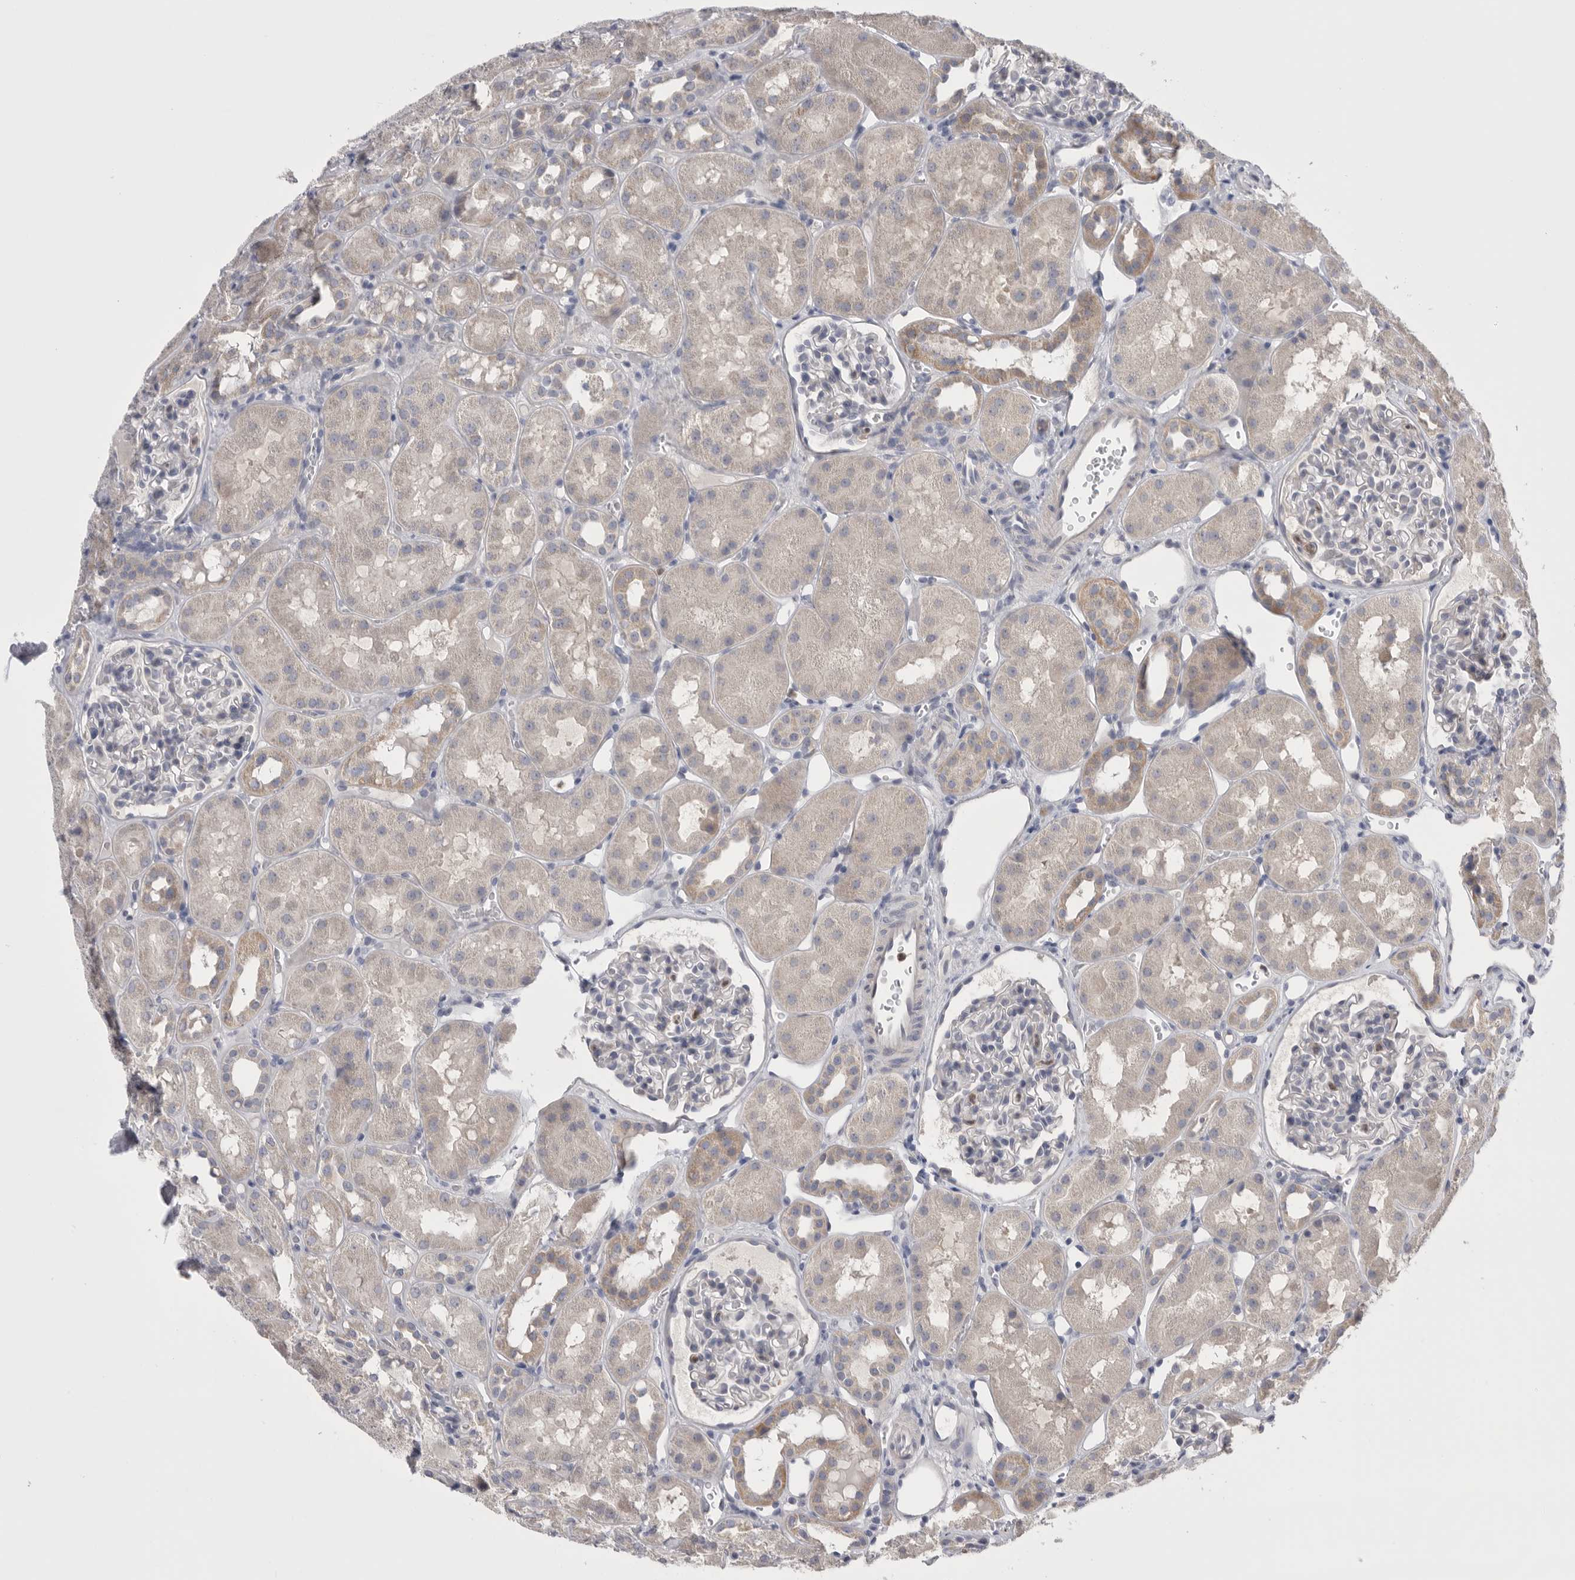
{"staining": {"intensity": "weak", "quantity": "<25%", "location": "nuclear"}, "tissue": "kidney", "cell_type": "Cells in glomeruli", "image_type": "normal", "snomed": [{"axis": "morphology", "description": "Normal tissue, NOS"}, {"axis": "topography", "description": "Kidney"}], "caption": "Photomicrograph shows no significant protein expression in cells in glomeruli of unremarkable kidney.", "gene": "CCDC126", "patient": {"sex": "male", "age": 16}}